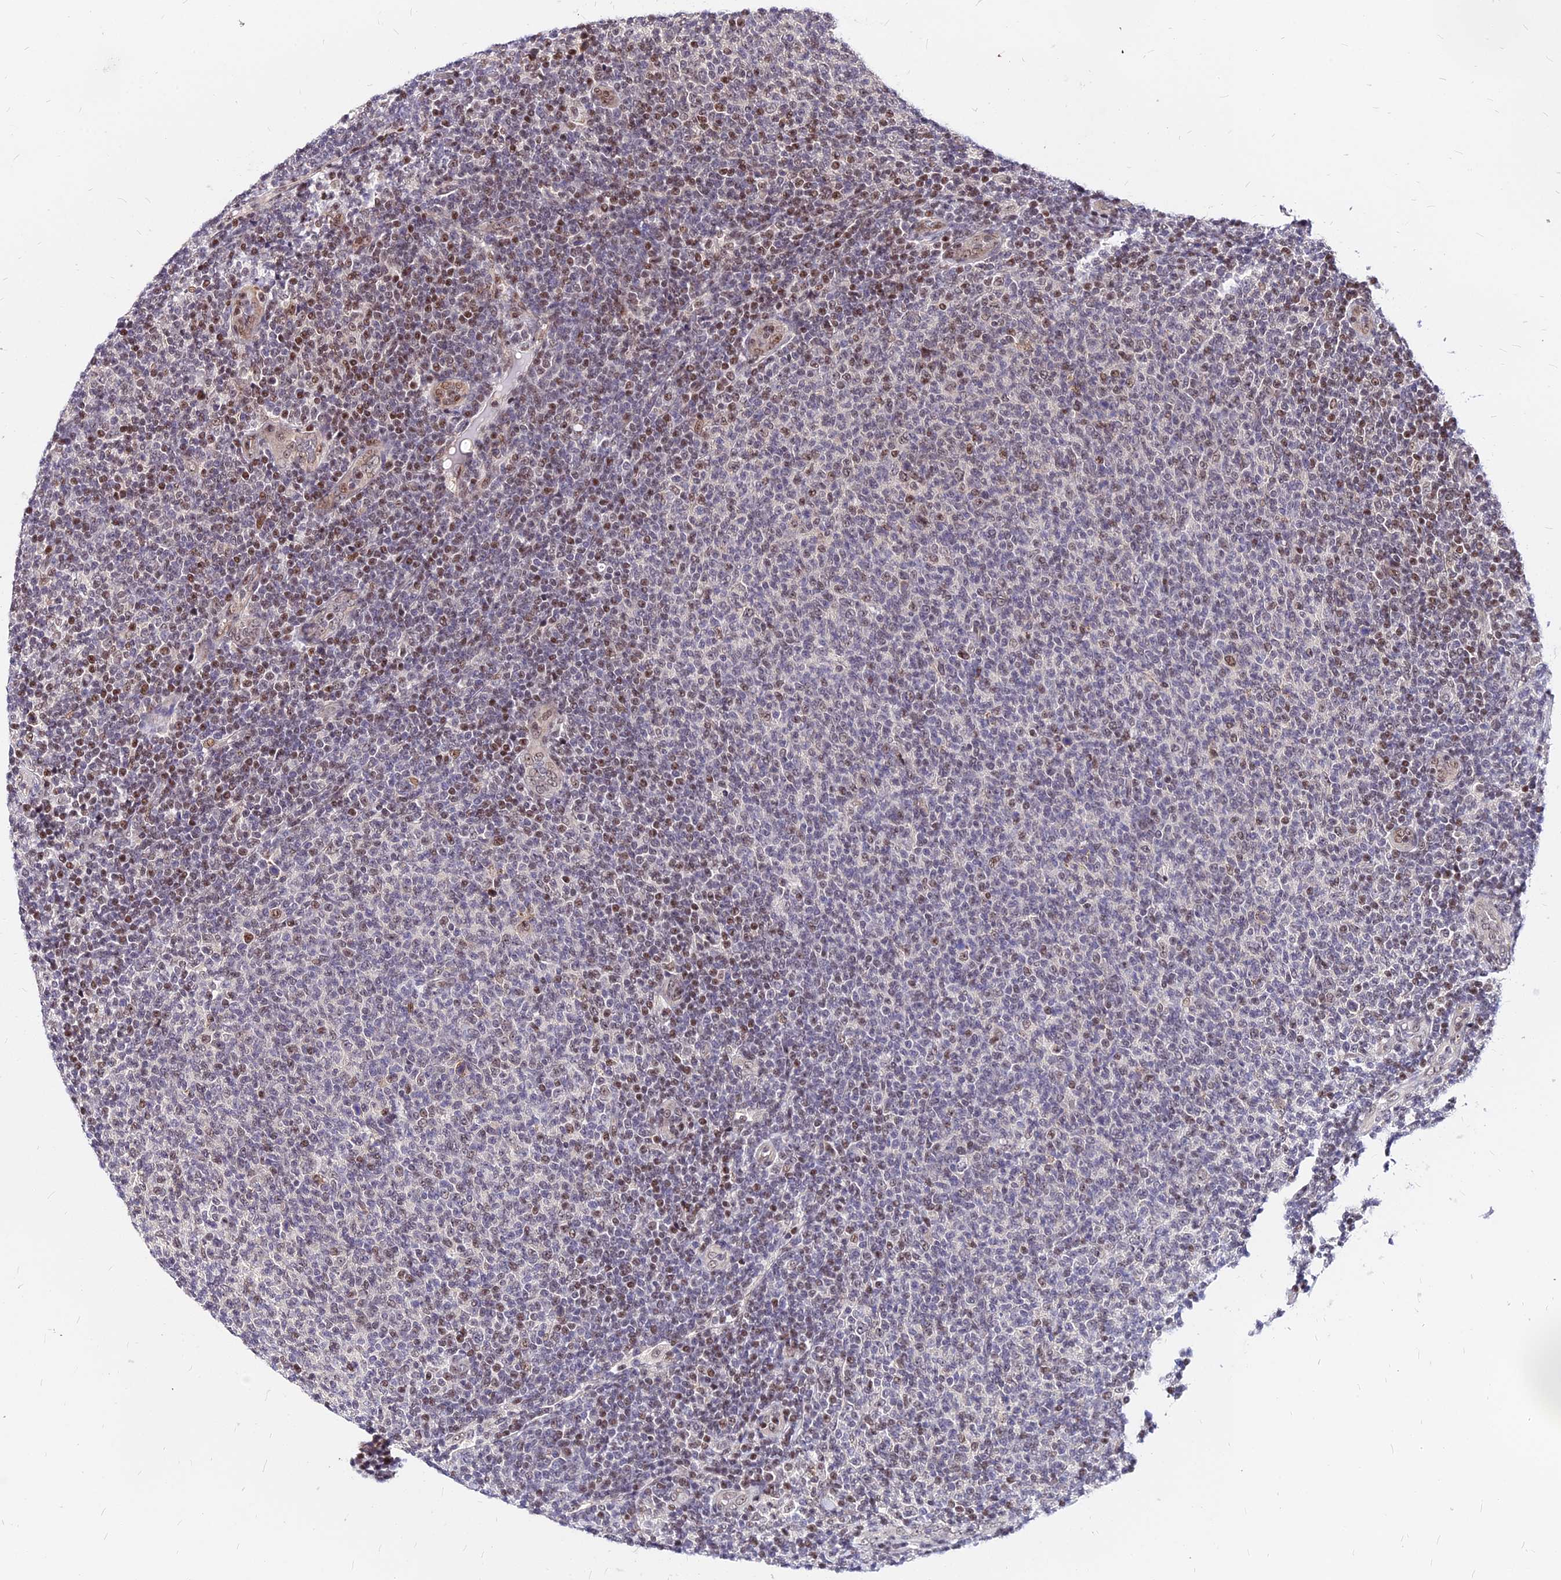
{"staining": {"intensity": "moderate", "quantity": "<25%", "location": "nuclear"}, "tissue": "lymphoma", "cell_type": "Tumor cells", "image_type": "cancer", "snomed": [{"axis": "morphology", "description": "Malignant lymphoma, non-Hodgkin's type, Low grade"}, {"axis": "topography", "description": "Lymph node"}], "caption": "Malignant lymphoma, non-Hodgkin's type (low-grade) tissue displays moderate nuclear expression in approximately <25% of tumor cells", "gene": "DDX55", "patient": {"sex": "male", "age": 66}}